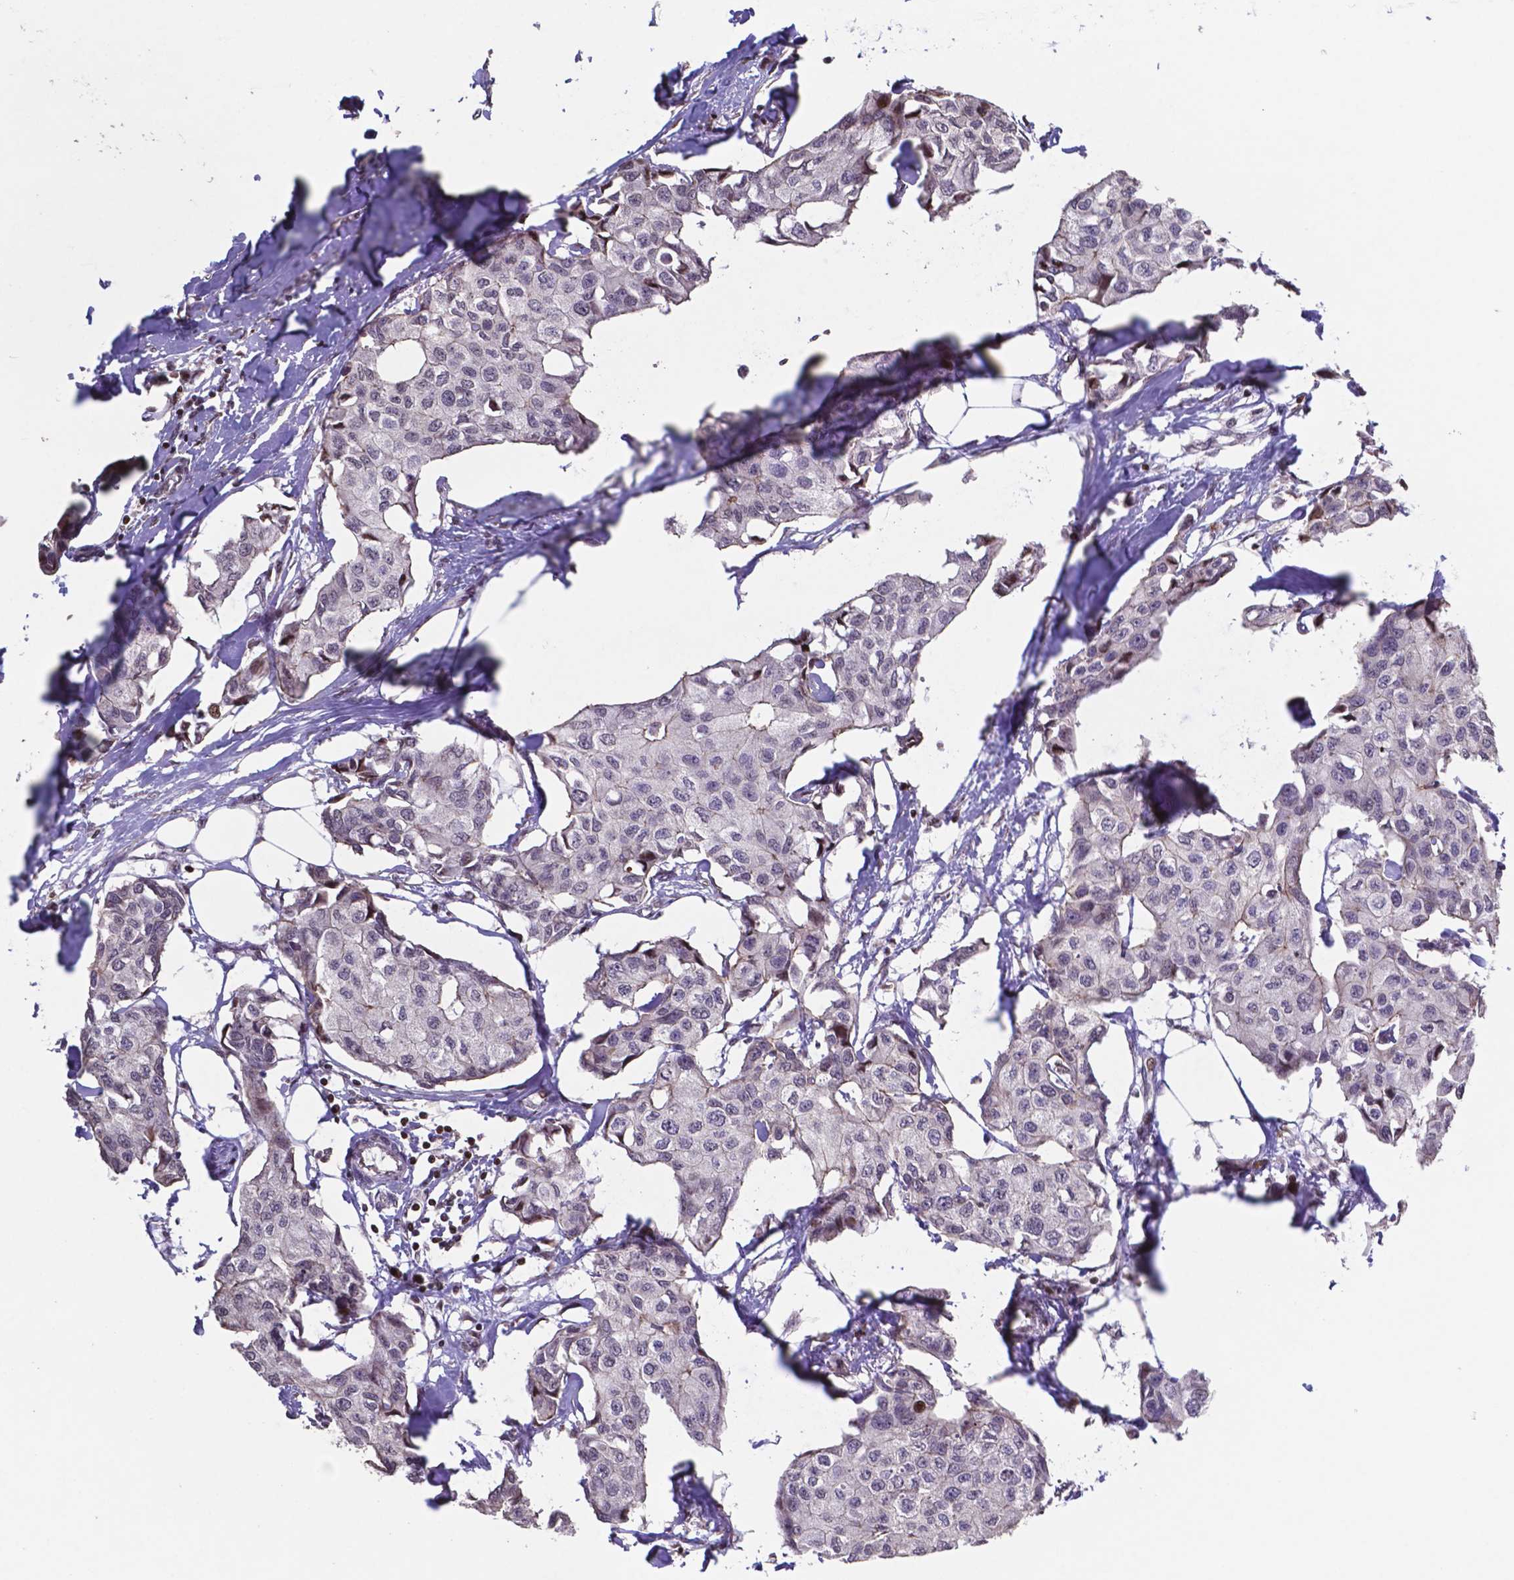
{"staining": {"intensity": "negative", "quantity": "none", "location": "none"}, "tissue": "breast cancer", "cell_type": "Tumor cells", "image_type": "cancer", "snomed": [{"axis": "morphology", "description": "Duct carcinoma"}, {"axis": "topography", "description": "Breast"}], "caption": "Breast cancer (infiltrating ductal carcinoma) was stained to show a protein in brown. There is no significant expression in tumor cells.", "gene": "MLC1", "patient": {"sex": "female", "age": 80}}